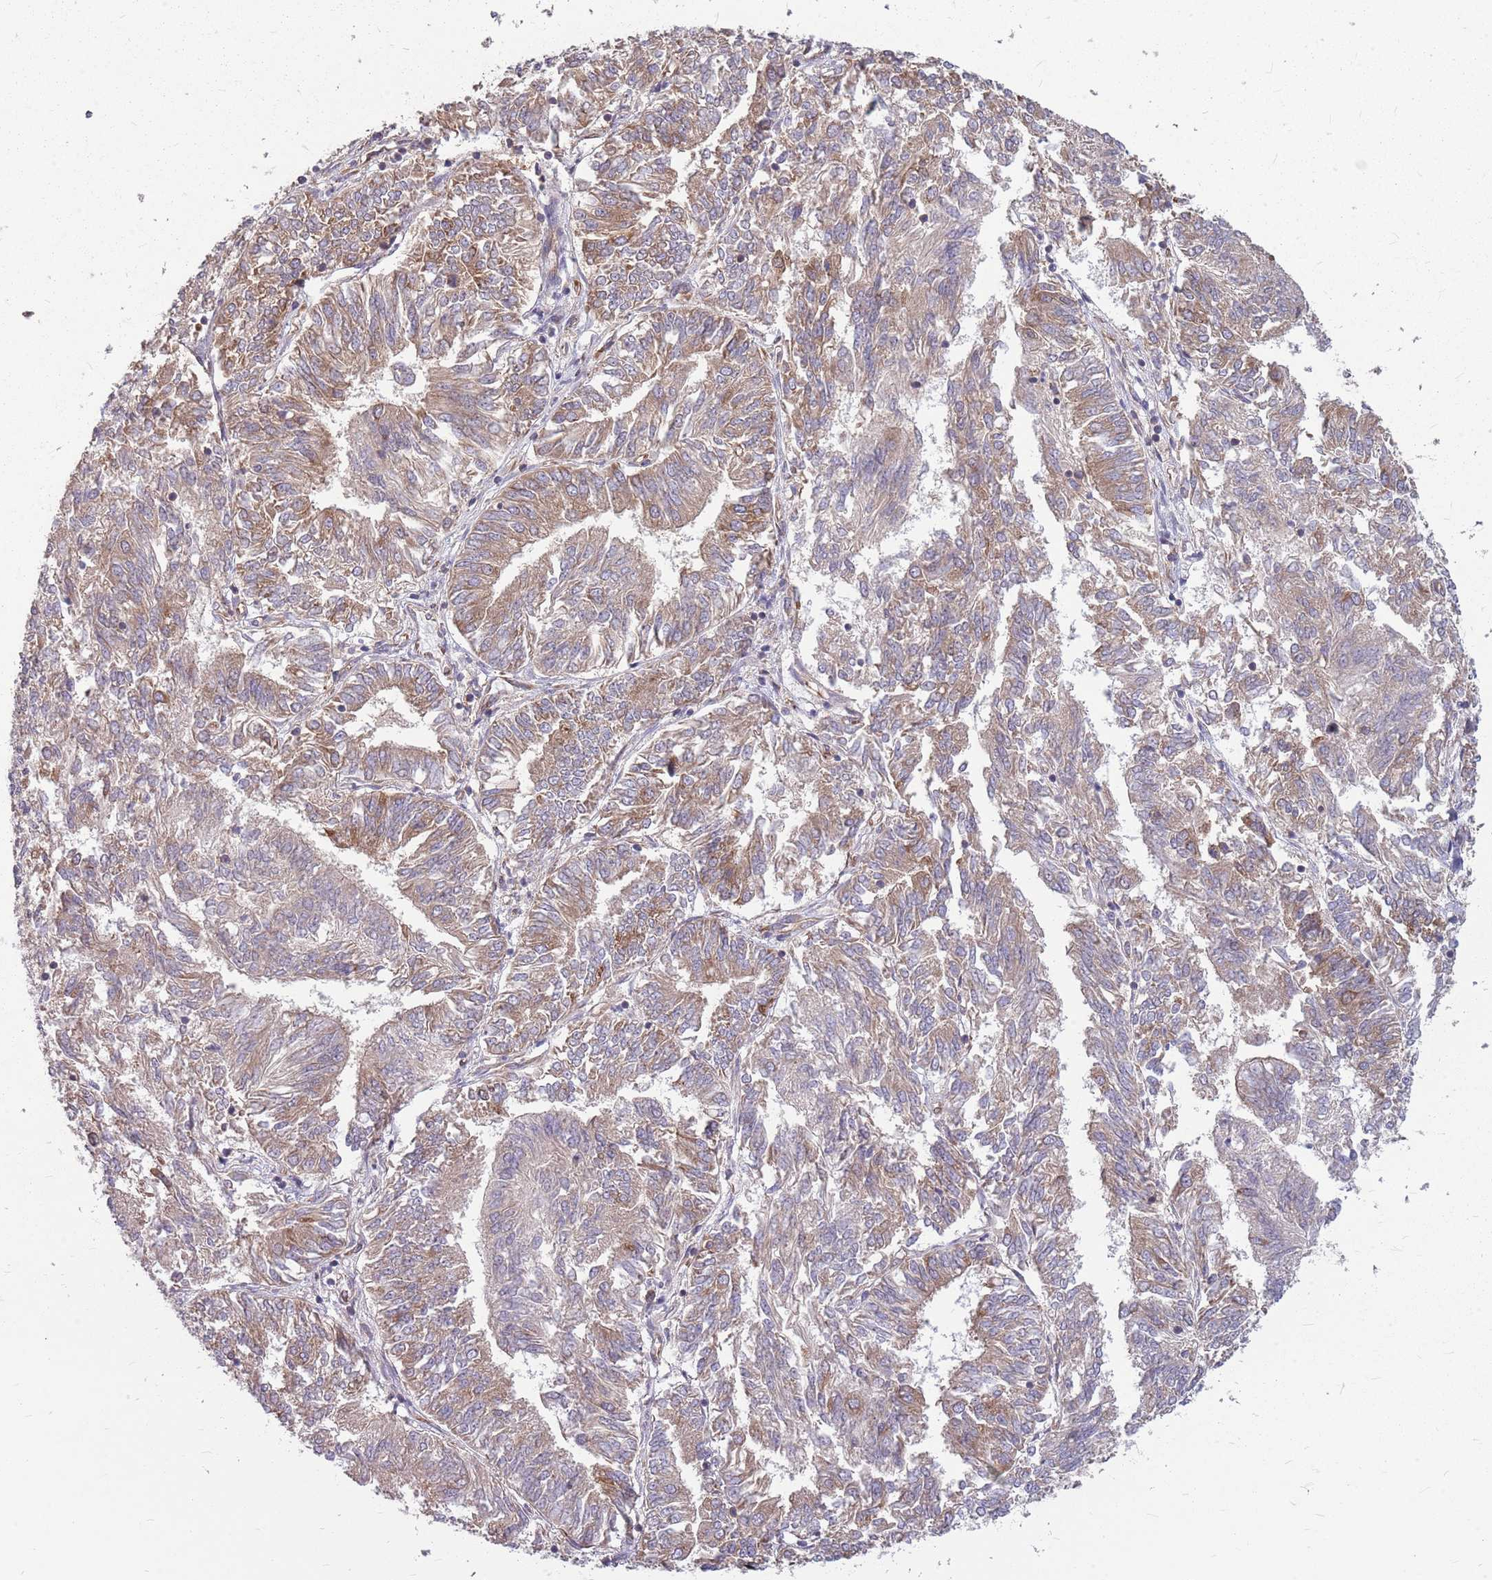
{"staining": {"intensity": "moderate", "quantity": ">75%", "location": "cytoplasmic/membranous"}, "tissue": "endometrial cancer", "cell_type": "Tumor cells", "image_type": "cancer", "snomed": [{"axis": "morphology", "description": "Adenocarcinoma, NOS"}, {"axis": "topography", "description": "Endometrium"}], "caption": "Brown immunohistochemical staining in human endometrial cancer shows moderate cytoplasmic/membranous expression in approximately >75% of tumor cells.", "gene": "PPP1R27", "patient": {"sex": "female", "age": 58}}